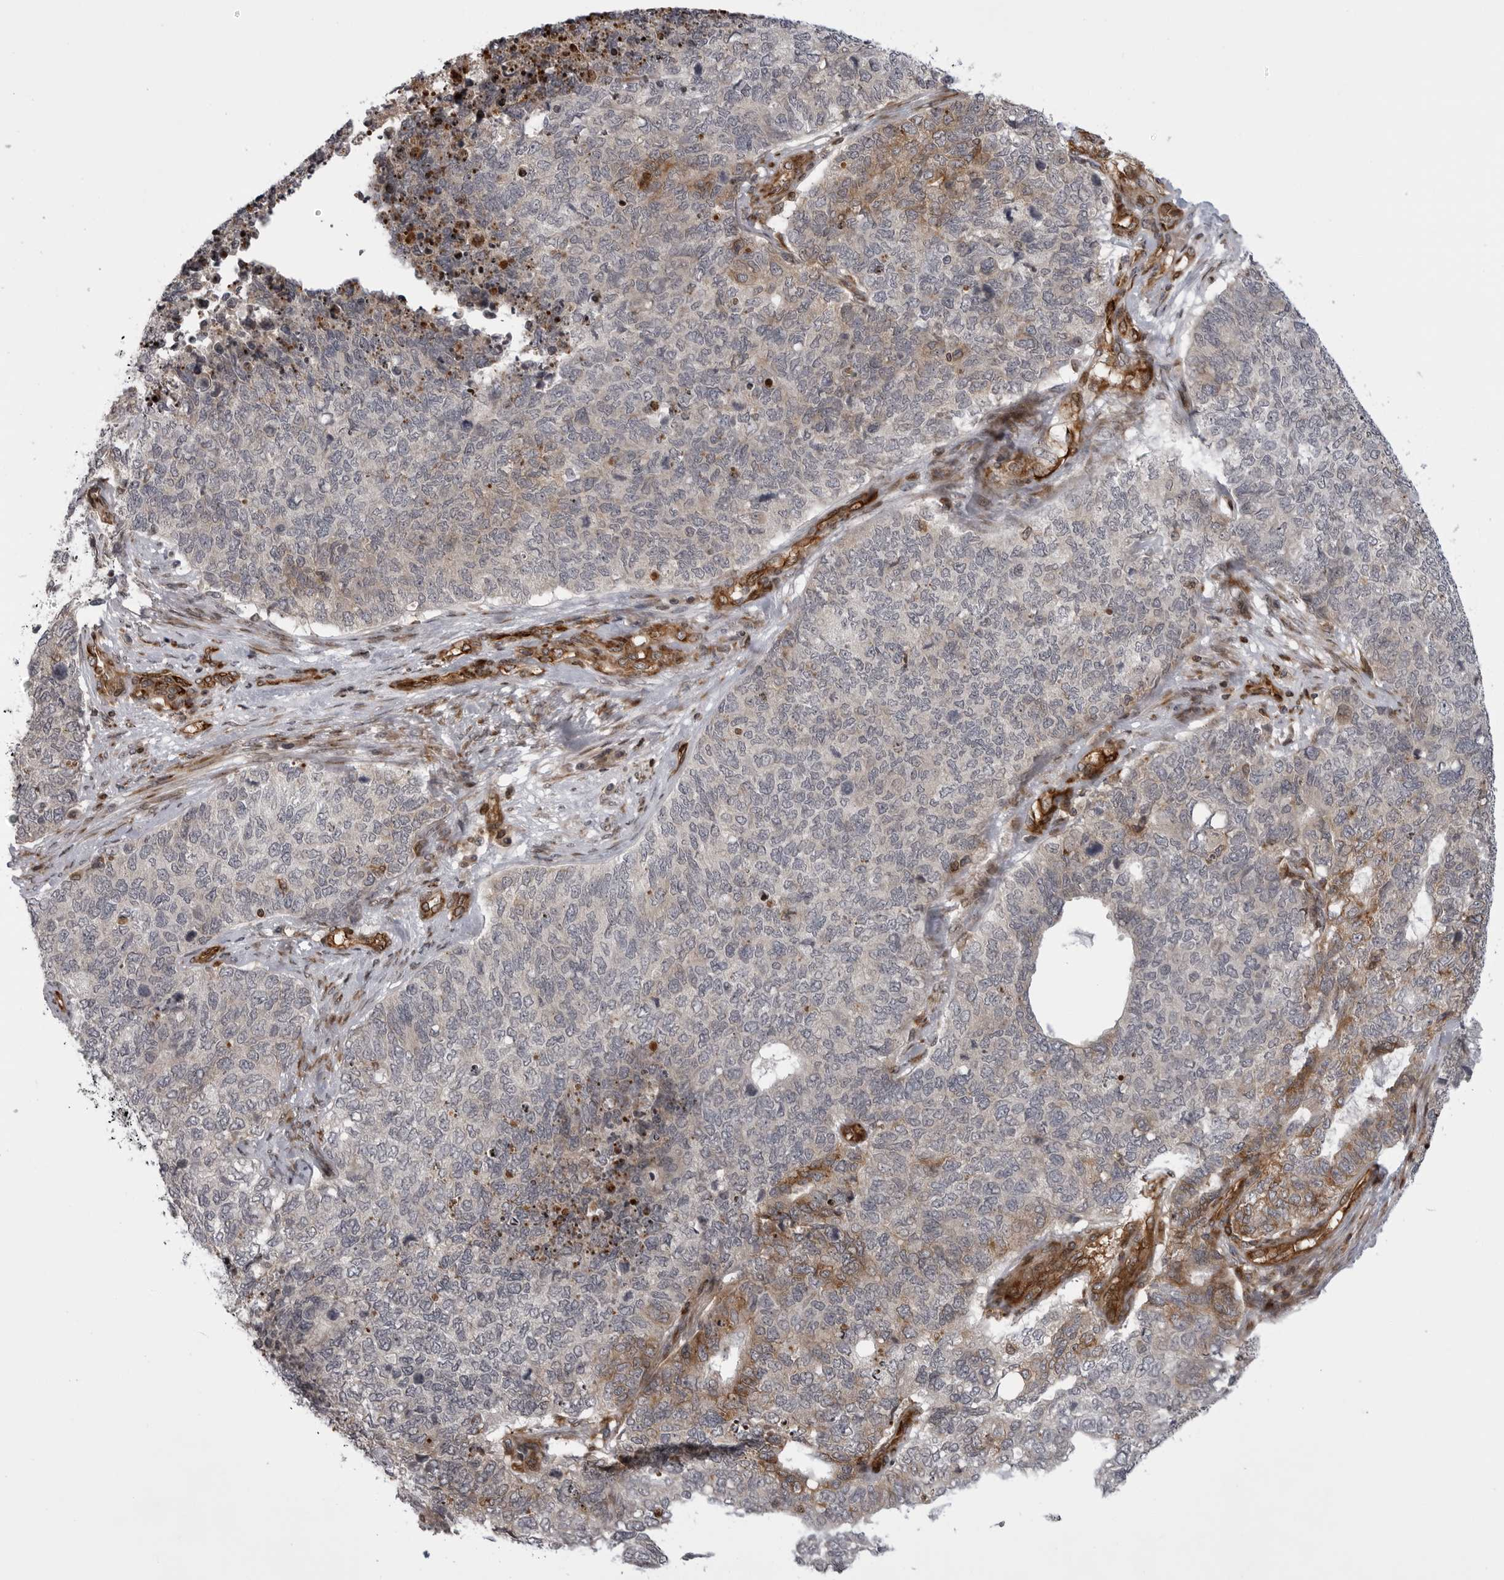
{"staining": {"intensity": "weak", "quantity": "<25%", "location": "cytoplasmic/membranous"}, "tissue": "cervical cancer", "cell_type": "Tumor cells", "image_type": "cancer", "snomed": [{"axis": "morphology", "description": "Squamous cell carcinoma, NOS"}, {"axis": "topography", "description": "Cervix"}], "caption": "DAB (3,3'-diaminobenzidine) immunohistochemical staining of human cervical cancer (squamous cell carcinoma) displays no significant staining in tumor cells.", "gene": "ABL1", "patient": {"sex": "female", "age": 63}}